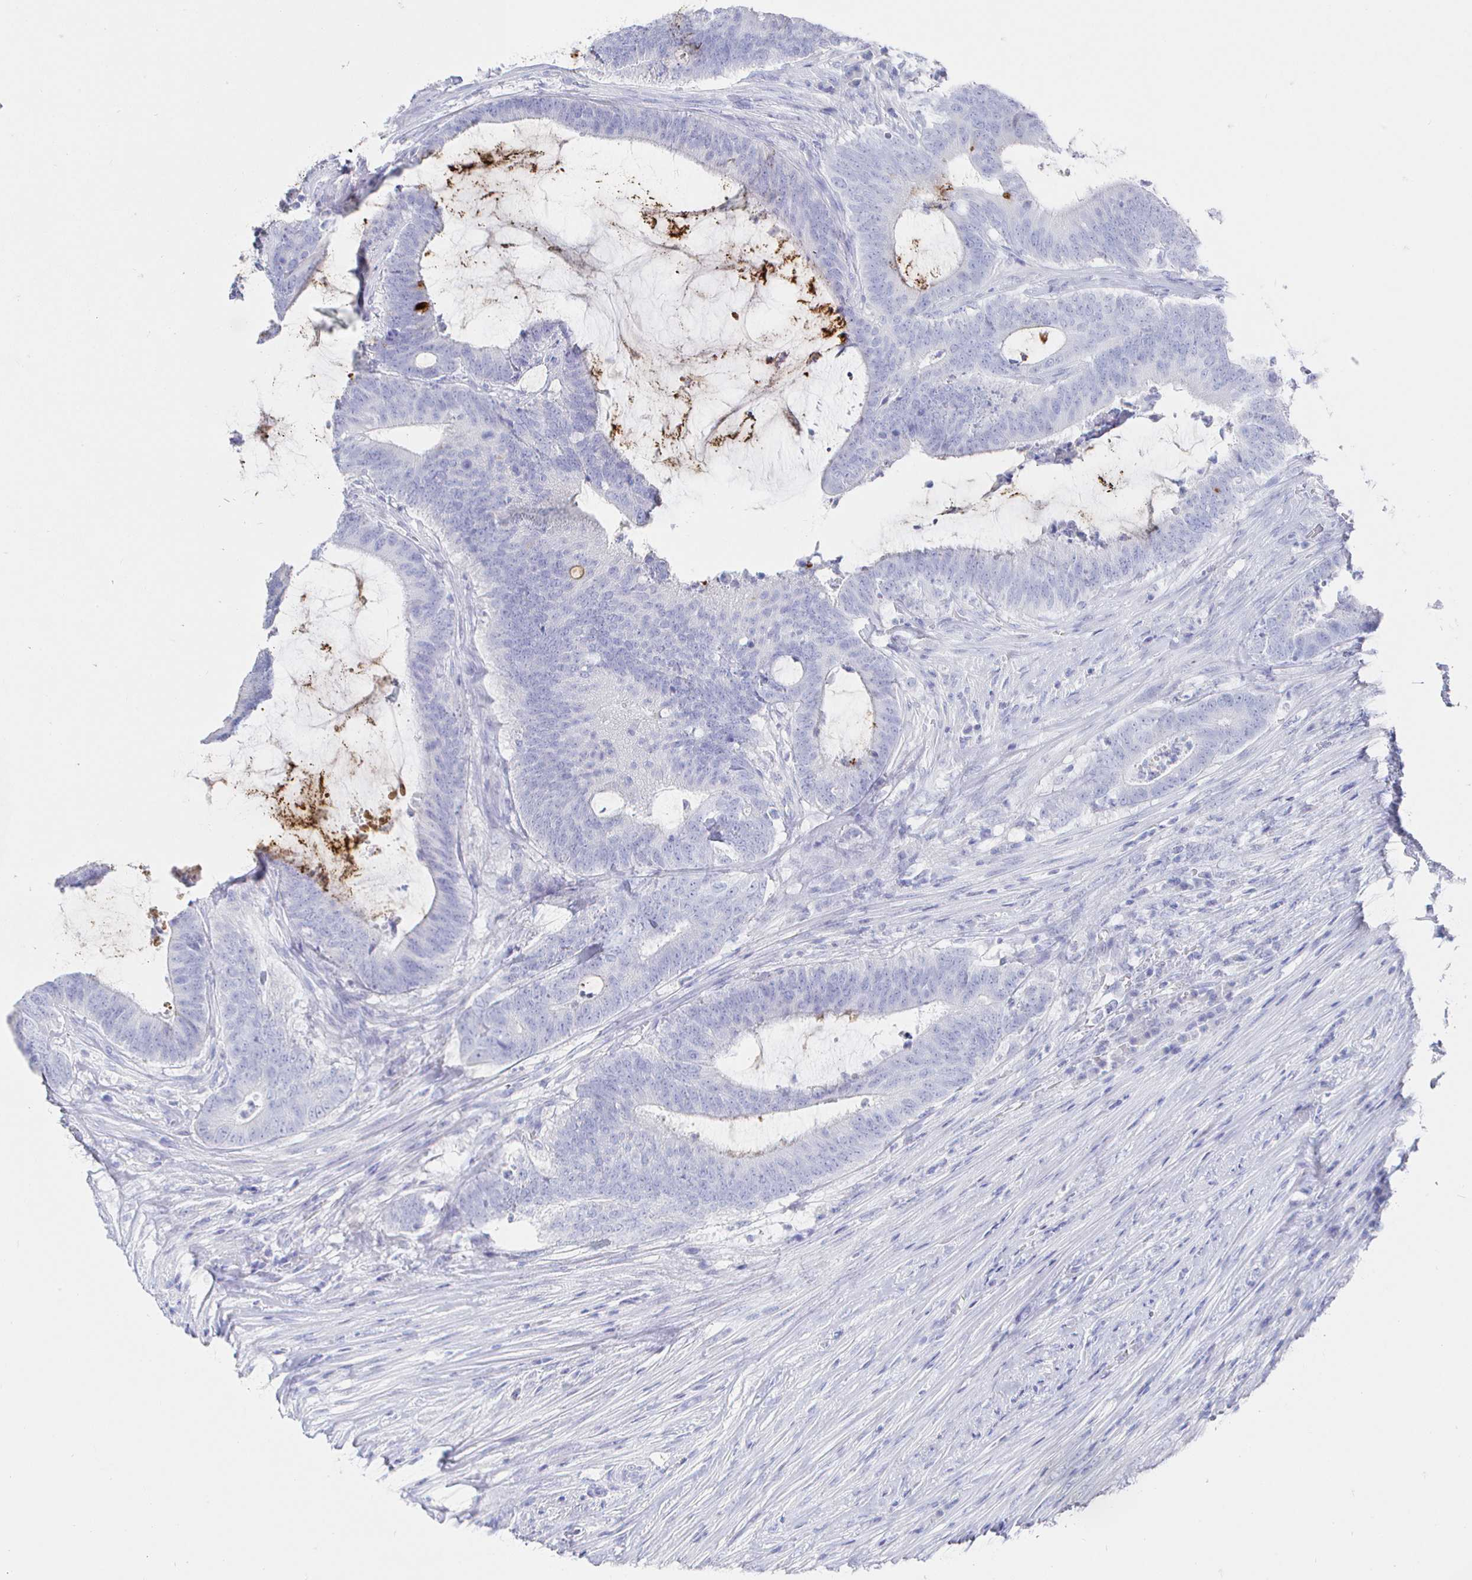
{"staining": {"intensity": "negative", "quantity": "none", "location": "none"}, "tissue": "colorectal cancer", "cell_type": "Tumor cells", "image_type": "cancer", "snomed": [{"axis": "morphology", "description": "Adenocarcinoma, NOS"}, {"axis": "topography", "description": "Colon"}], "caption": "High power microscopy micrograph of an immunohistochemistry (IHC) micrograph of colorectal cancer, revealing no significant positivity in tumor cells.", "gene": "CLCA1", "patient": {"sex": "female", "age": 43}}